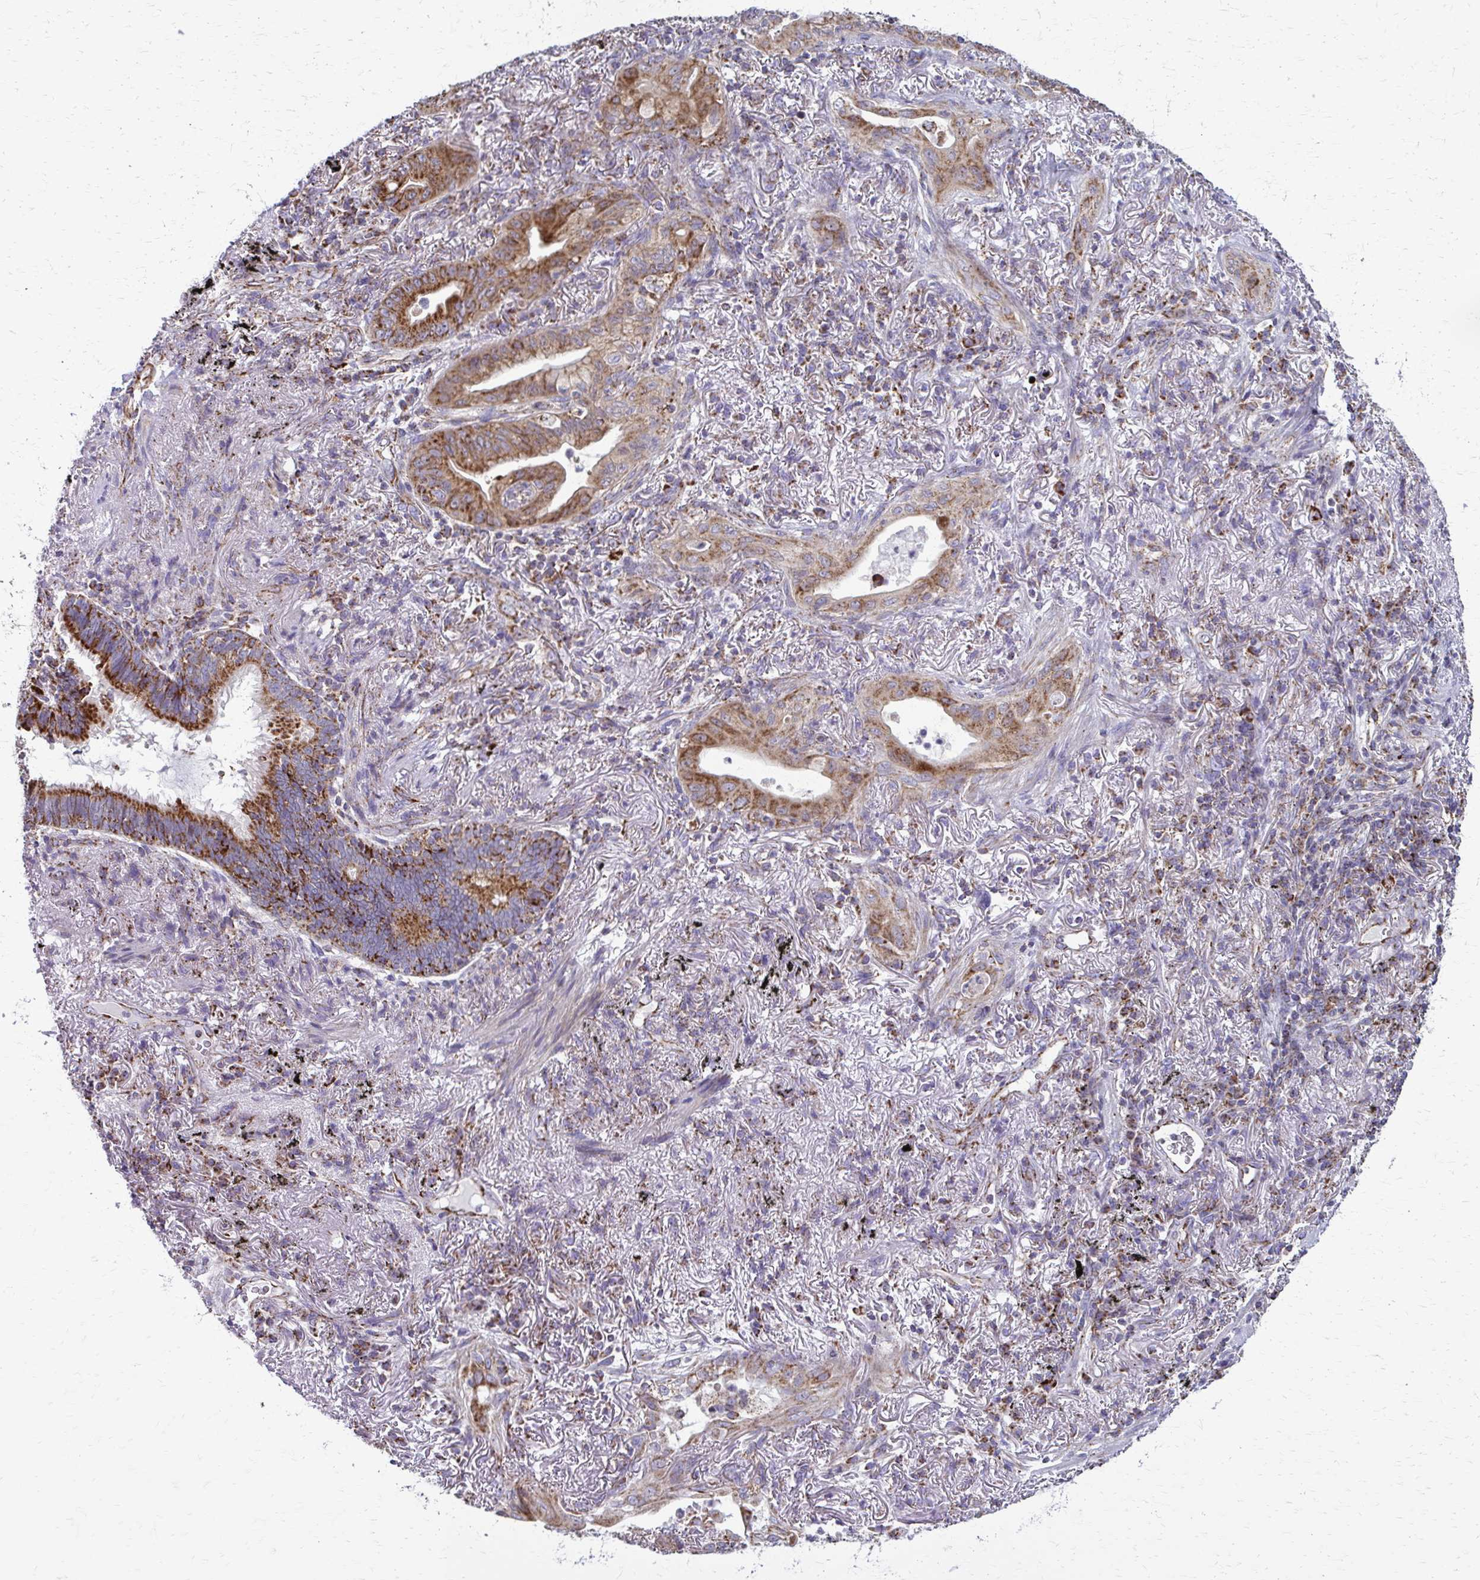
{"staining": {"intensity": "moderate", "quantity": ">75%", "location": "cytoplasmic/membranous"}, "tissue": "lung cancer", "cell_type": "Tumor cells", "image_type": "cancer", "snomed": [{"axis": "morphology", "description": "Adenocarcinoma, NOS"}, {"axis": "topography", "description": "Lung"}], "caption": "Protein staining shows moderate cytoplasmic/membranous staining in approximately >75% of tumor cells in lung cancer (adenocarcinoma).", "gene": "TVP23A", "patient": {"sex": "male", "age": 77}}